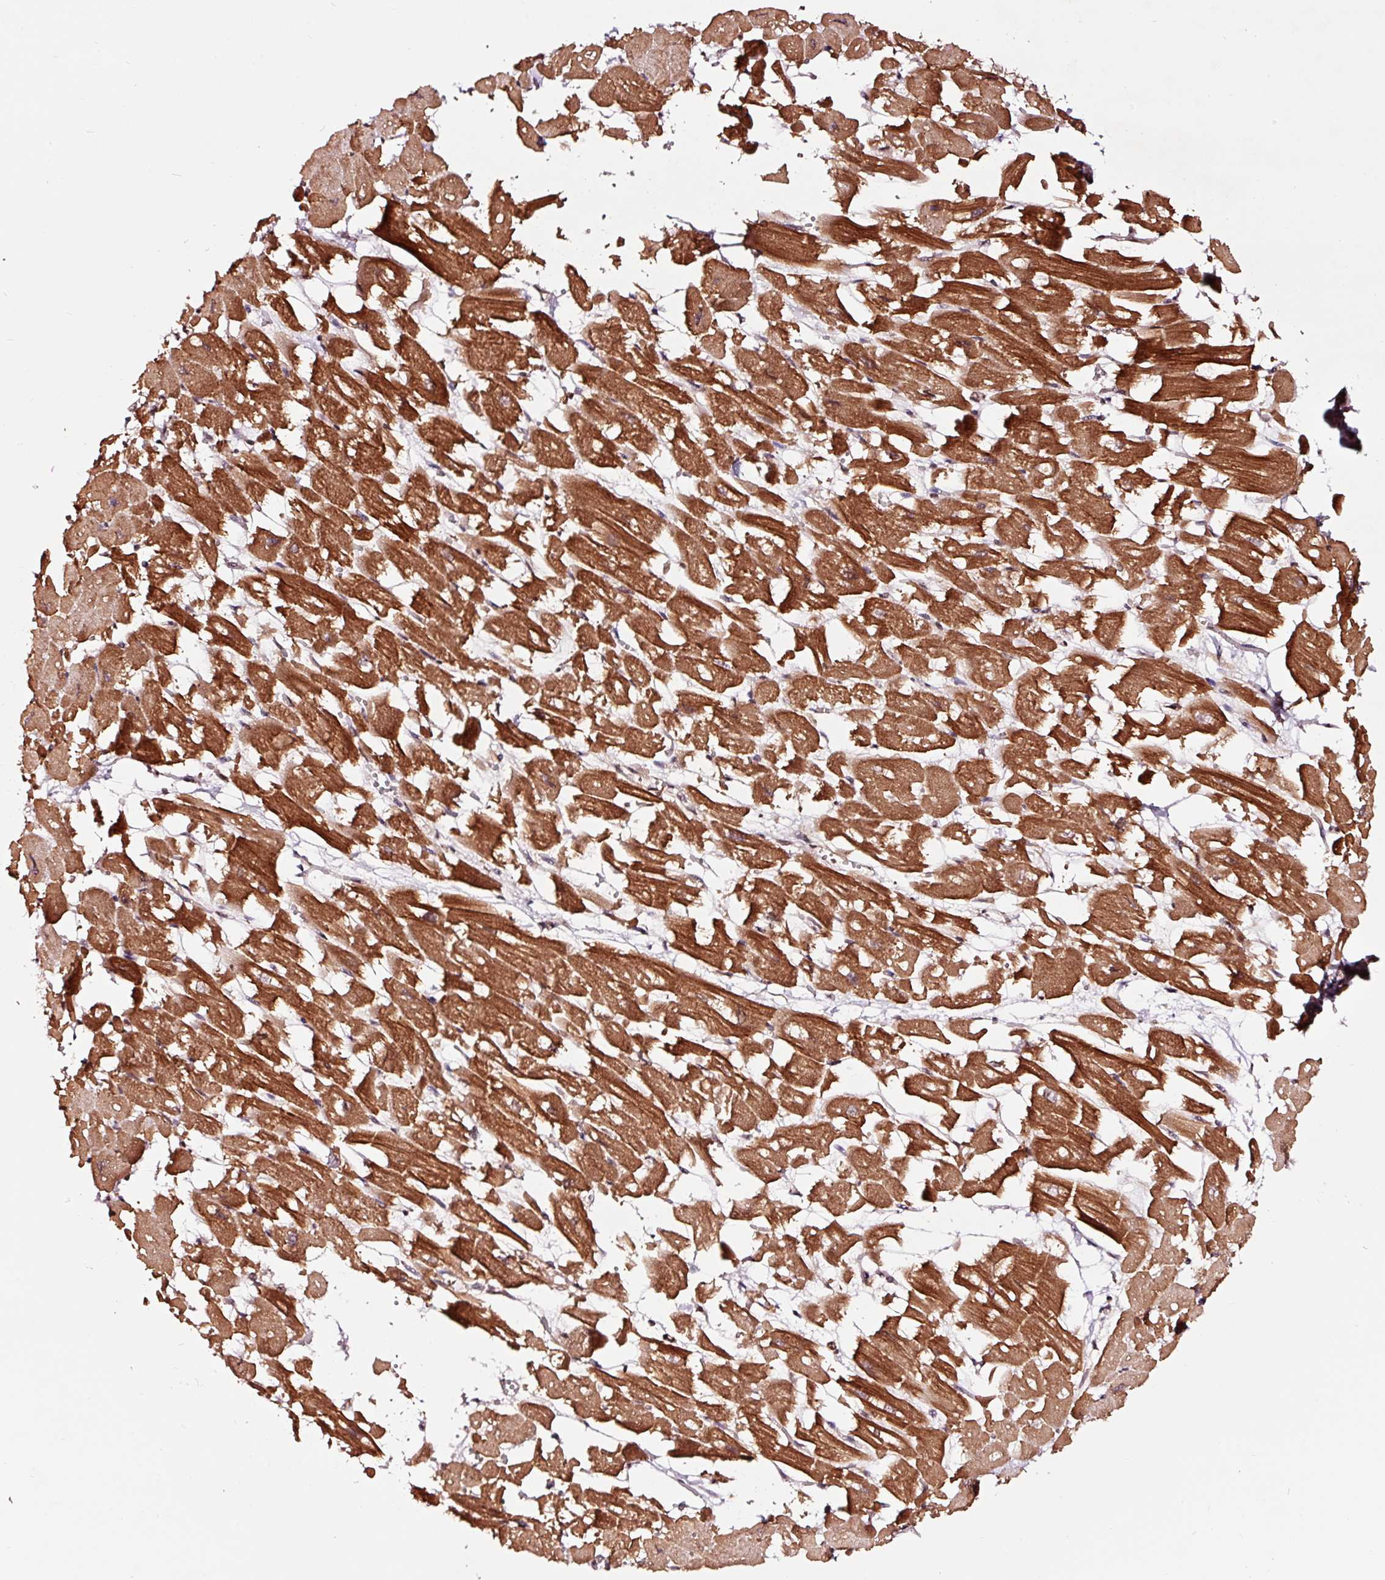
{"staining": {"intensity": "strong", "quantity": ">75%", "location": "cytoplasmic/membranous"}, "tissue": "heart muscle", "cell_type": "Cardiomyocytes", "image_type": "normal", "snomed": [{"axis": "morphology", "description": "Normal tissue, NOS"}, {"axis": "topography", "description": "Heart"}], "caption": "Immunohistochemical staining of unremarkable heart muscle reveals high levels of strong cytoplasmic/membranous staining in approximately >75% of cardiomyocytes.", "gene": "TPM1", "patient": {"sex": "male", "age": 54}}